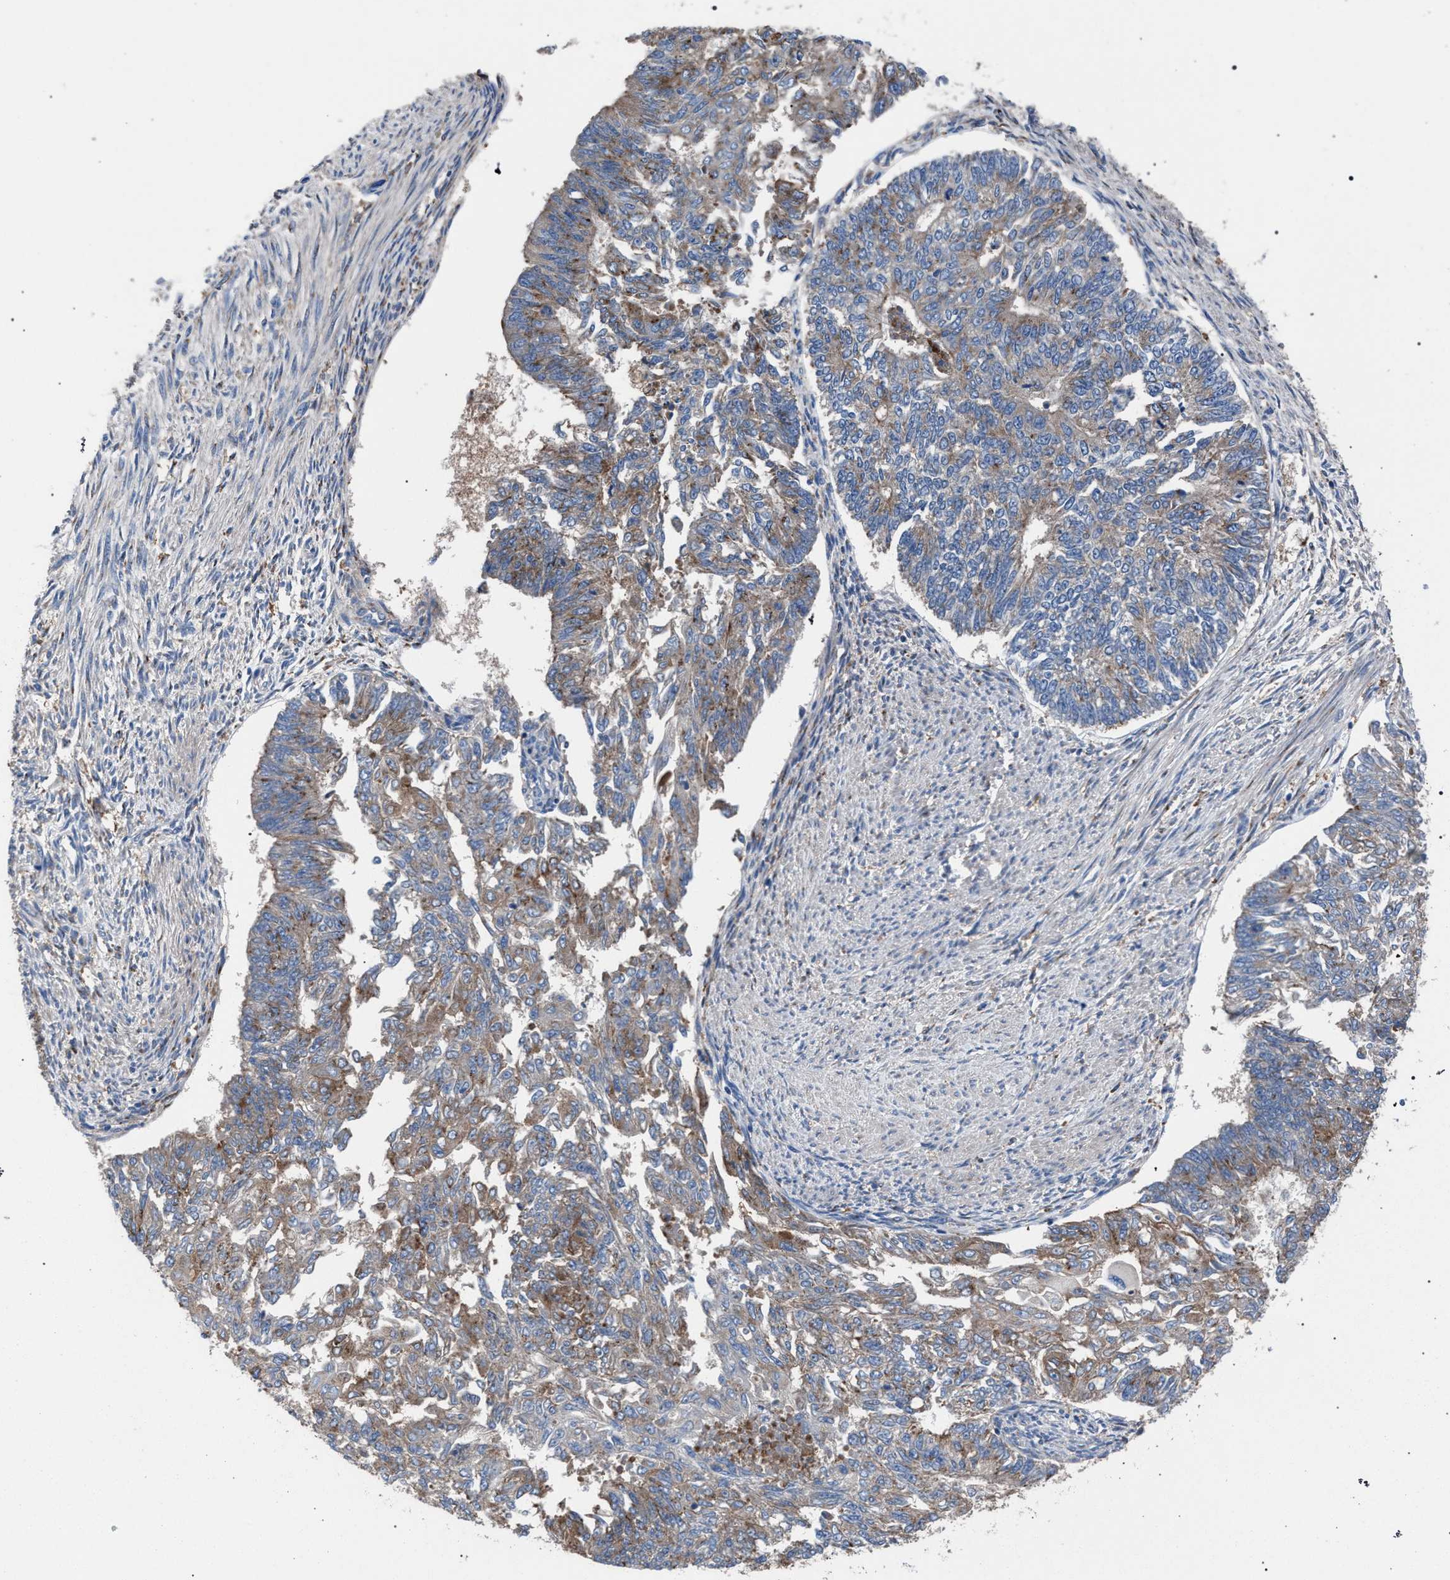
{"staining": {"intensity": "weak", "quantity": ">75%", "location": "cytoplasmic/membranous"}, "tissue": "endometrial cancer", "cell_type": "Tumor cells", "image_type": "cancer", "snomed": [{"axis": "morphology", "description": "Adenocarcinoma, NOS"}, {"axis": "topography", "description": "Endometrium"}], "caption": "DAB immunohistochemical staining of endometrial cancer (adenocarcinoma) displays weak cytoplasmic/membranous protein positivity in approximately >75% of tumor cells. (brown staining indicates protein expression, while blue staining denotes nuclei).", "gene": "ATP6V0A1", "patient": {"sex": "female", "age": 32}}